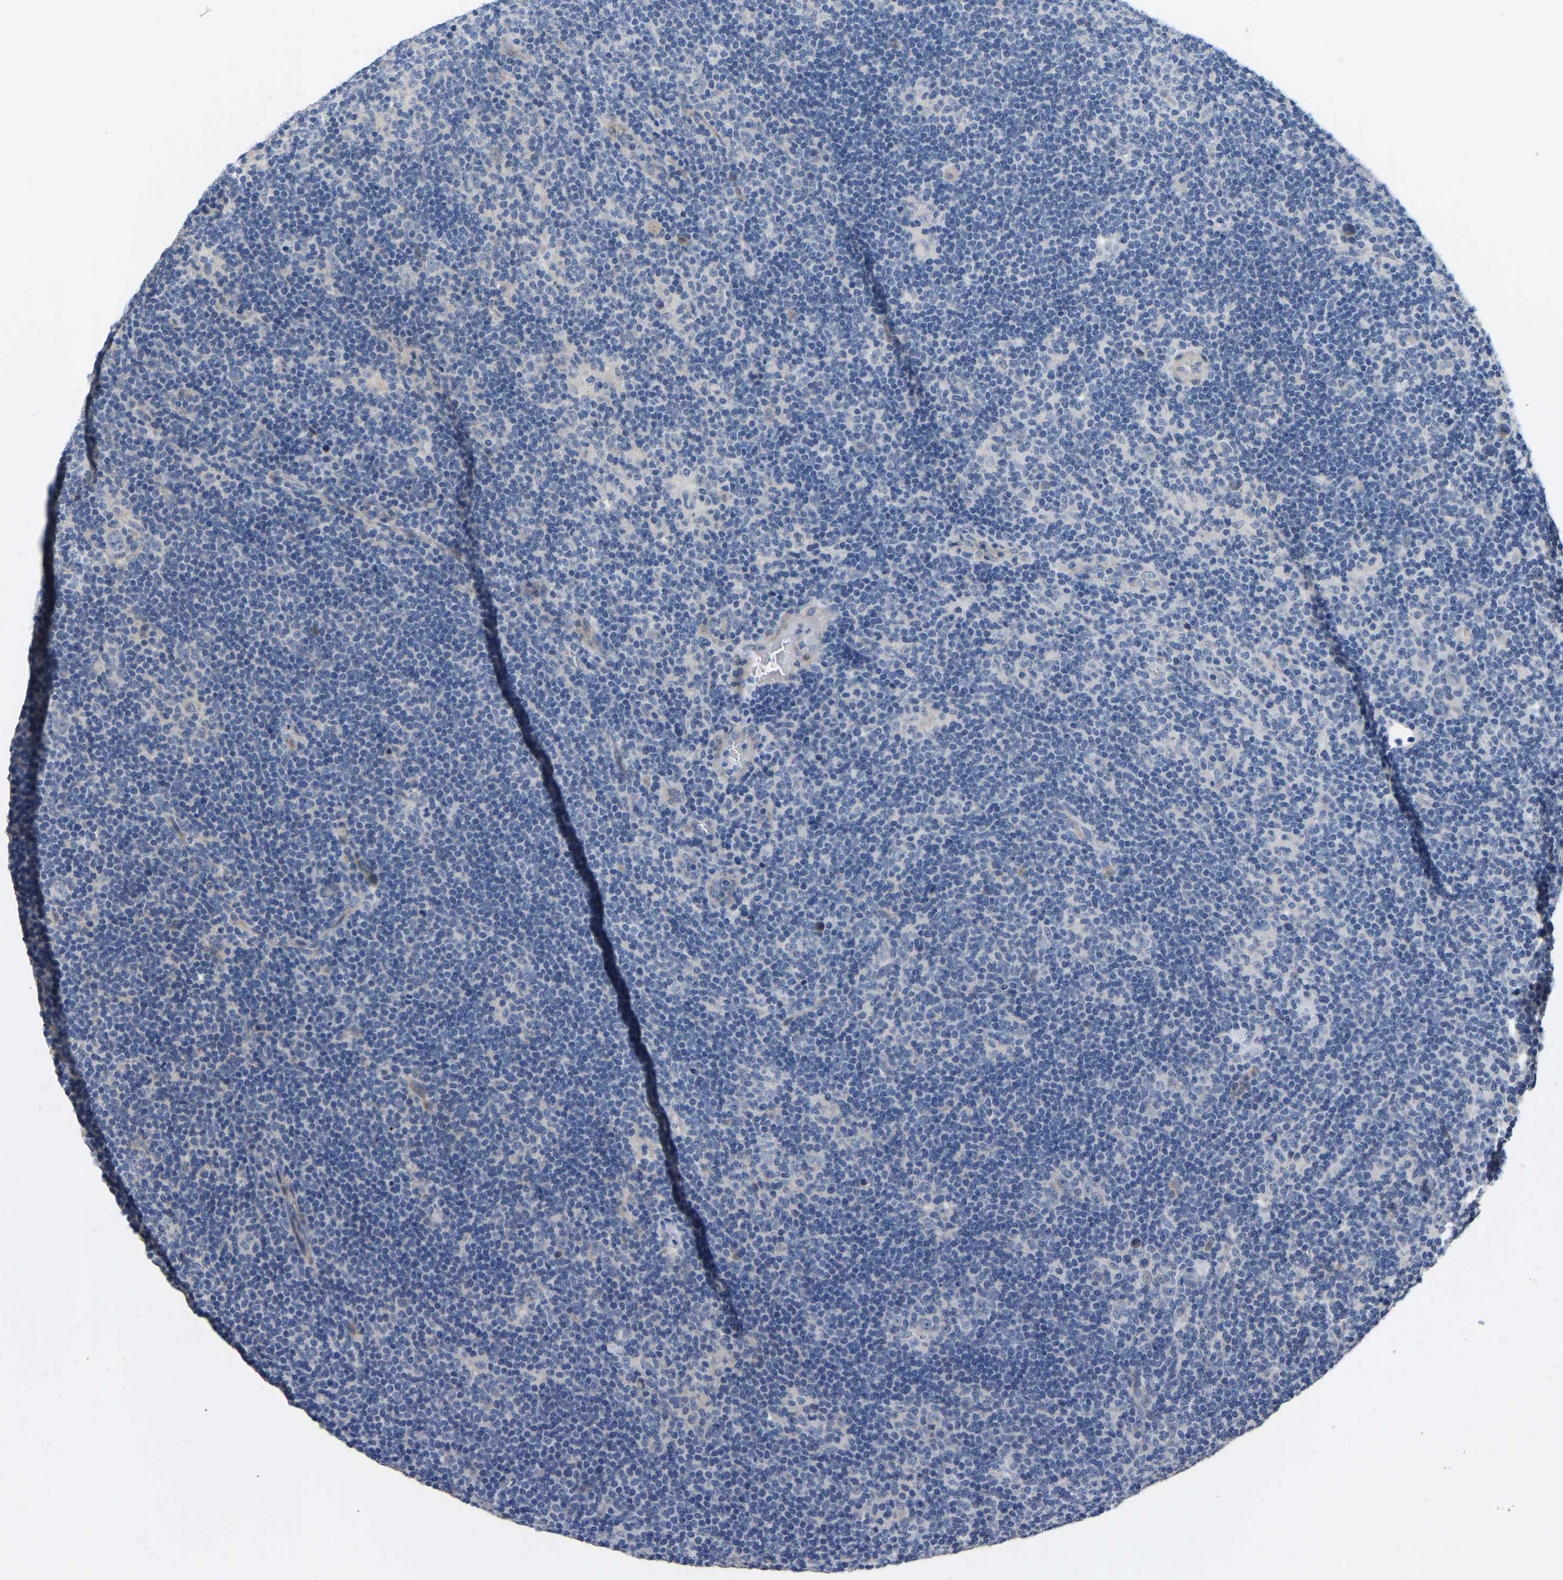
{"staining": {"intensity": "negative", "quantity": "none", "location": "none"}, "tissue": "lymphoma", "cell_type": "Tumor cells", "image_type": "cancer", "snomed": [{"axis": "morphology", "description": "Hodgkin's disease, NOS"}, {"axis": "topography", "description": "Lymph node"}], "caption": "This is a micrograph of immunohistochemistry staining of lymphoma, which shows no expression in tumor cells.", "gene": "HIGD2B", "patient": {"sex": "female", "age": 57}}